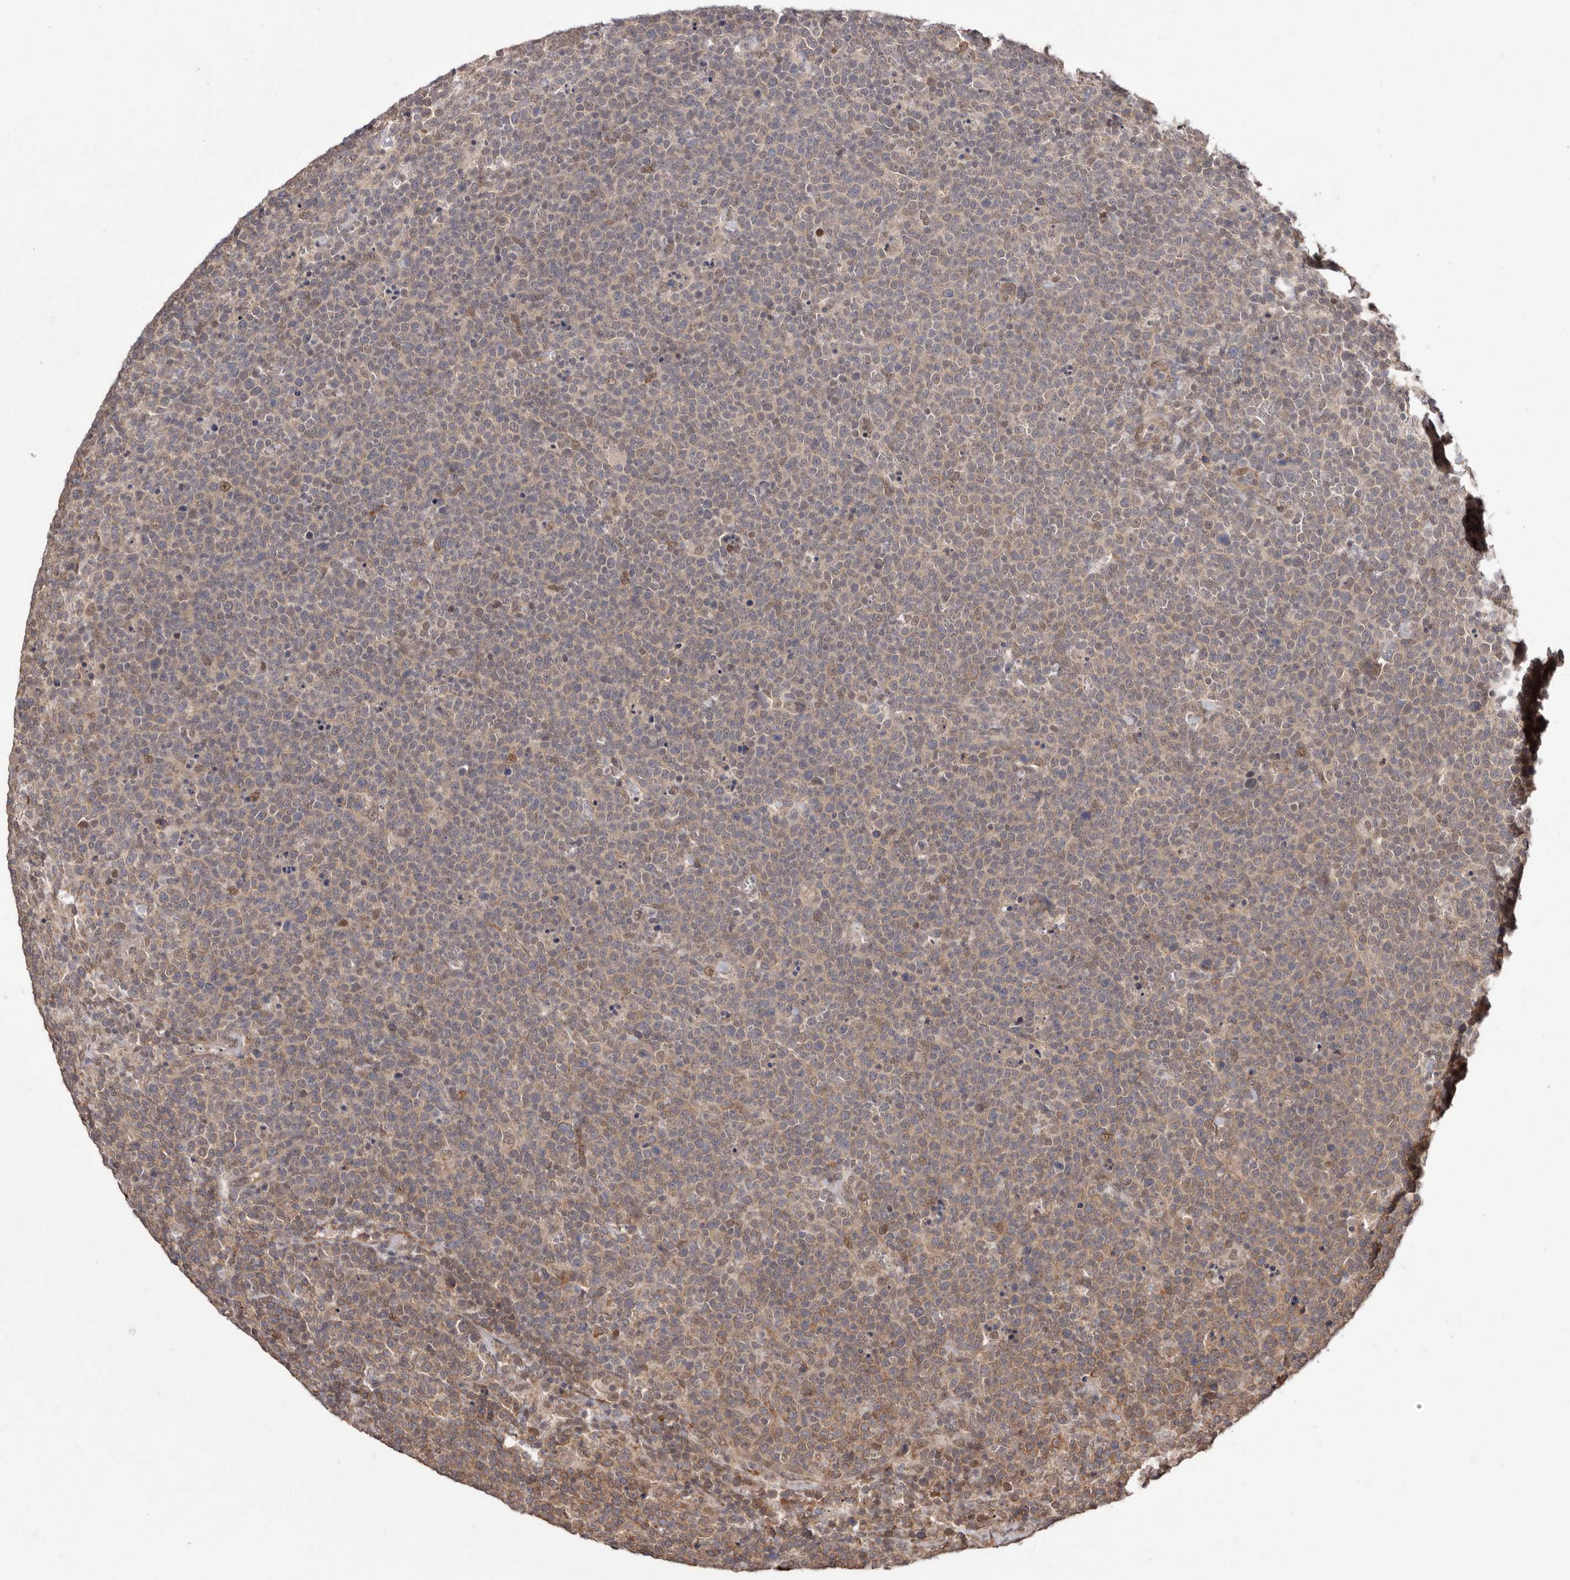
{"staining": {"intensity": "weak", "quantity": "<25%", "location": "cytoplasmic/membranous"}, "tissue": "lymphoma", "cell_type": "Tumor cells", "image_type": "cancer", "snomed": [{"axis": "morphology", "description": "Malignant lymphoma, non-Hodgkin's type, High grade"}, {"axis": "topography", "description": "Lymph node"}], "caption": "High power microscopy micrograph of an IHC micrograph of high-grade malignant lymphoma, non-Hodgkin's type, revealing no significant staining in tumor cells.", "gene": "LRGUK", "patient": {"sex": "male", "age": 61}}